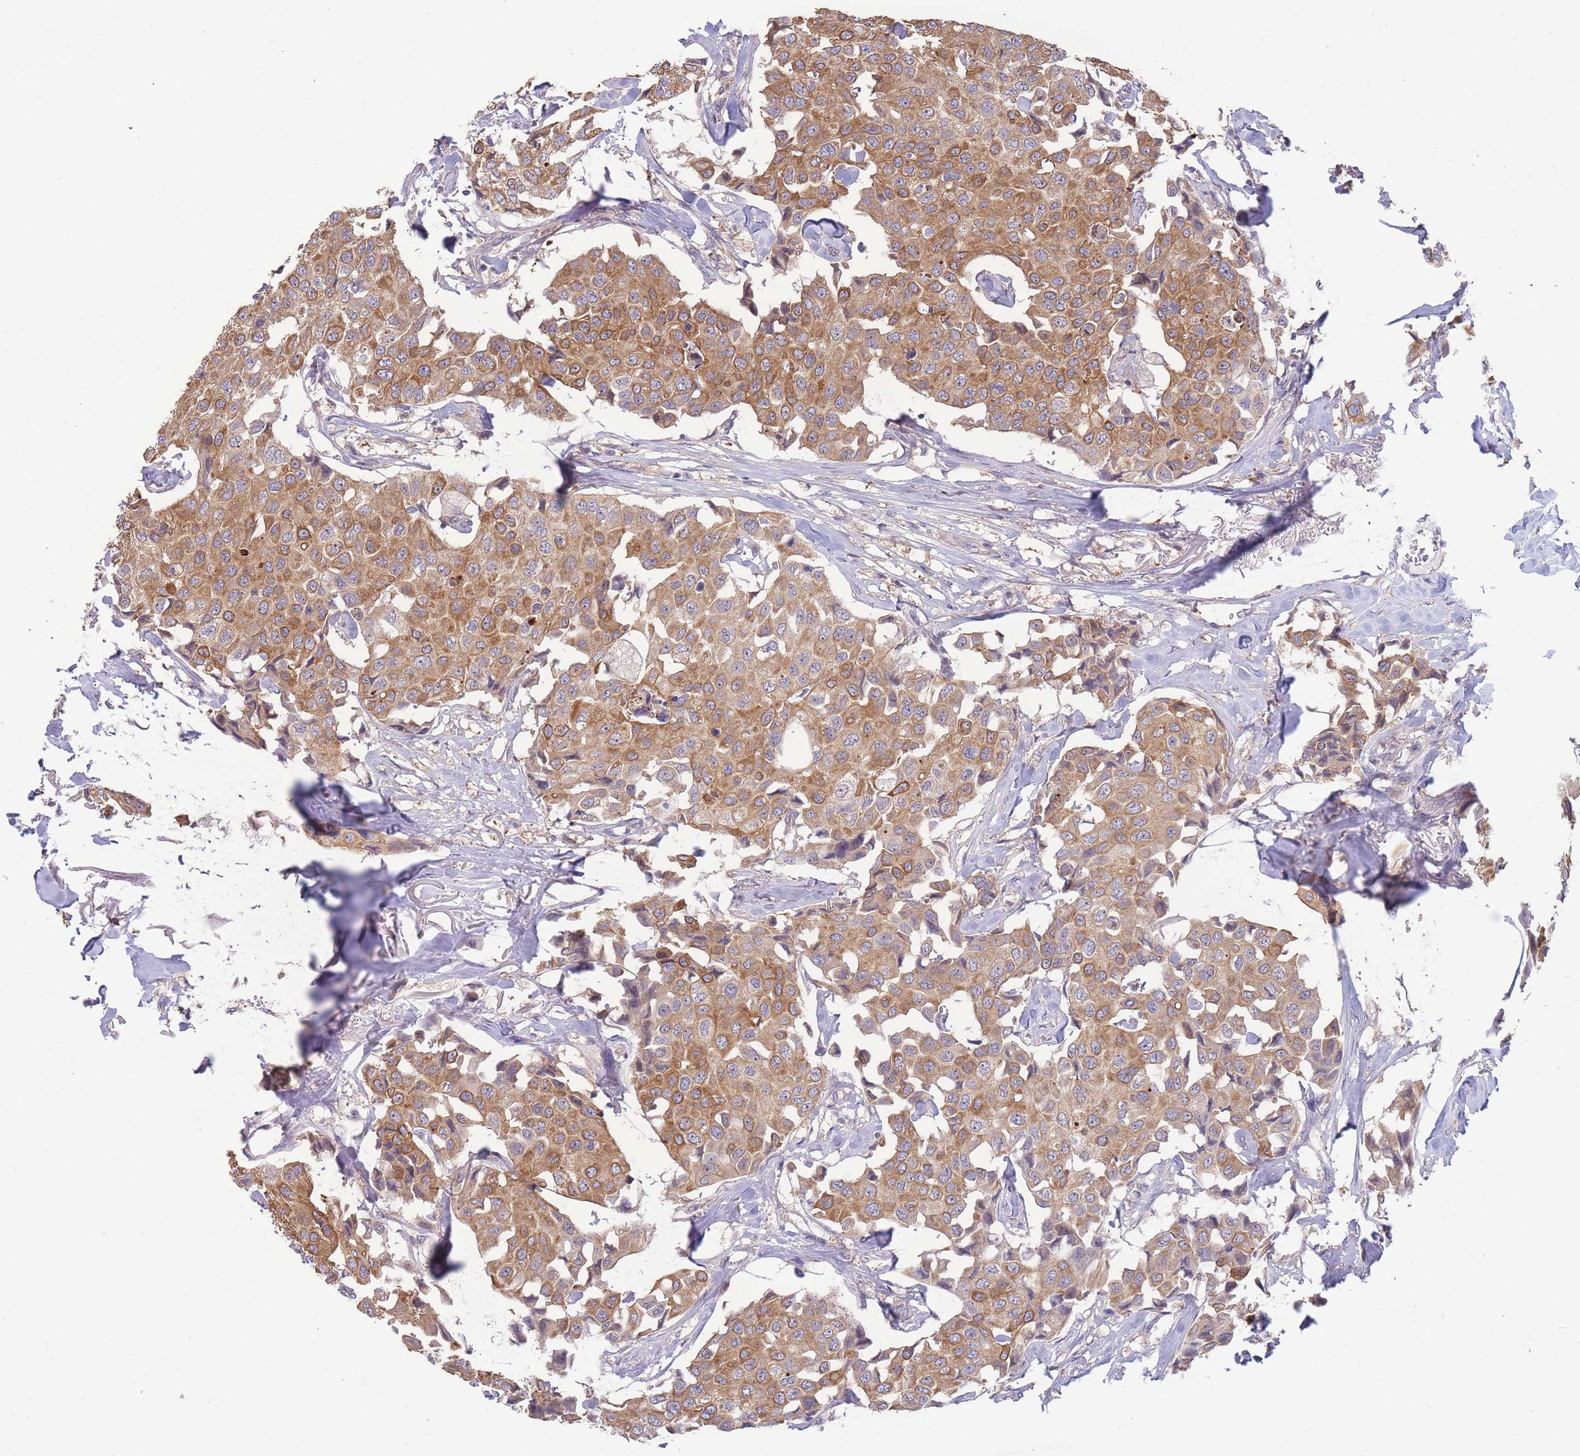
{"staining": {"intensity": "moderate", "quantity": ">75%", "location": "cytoplasmic/membranous"}, "tissue": "breast cancer", "cell_type": "Tumor cells", "image_type": "cancer", "snomed": [{"axis": "morphology", "description": "Duct carcinoma"}, {"axis": "topography", "description": "Breast"}], "caption": "This is a photomicrograph of IHC staining of intraductal carcinoma (breast), which shows moderate expression in the cytoplasmic/membranous of tumor cells.", "gene": "SMC6", "patient": {"sex": "female", "age": 80}}